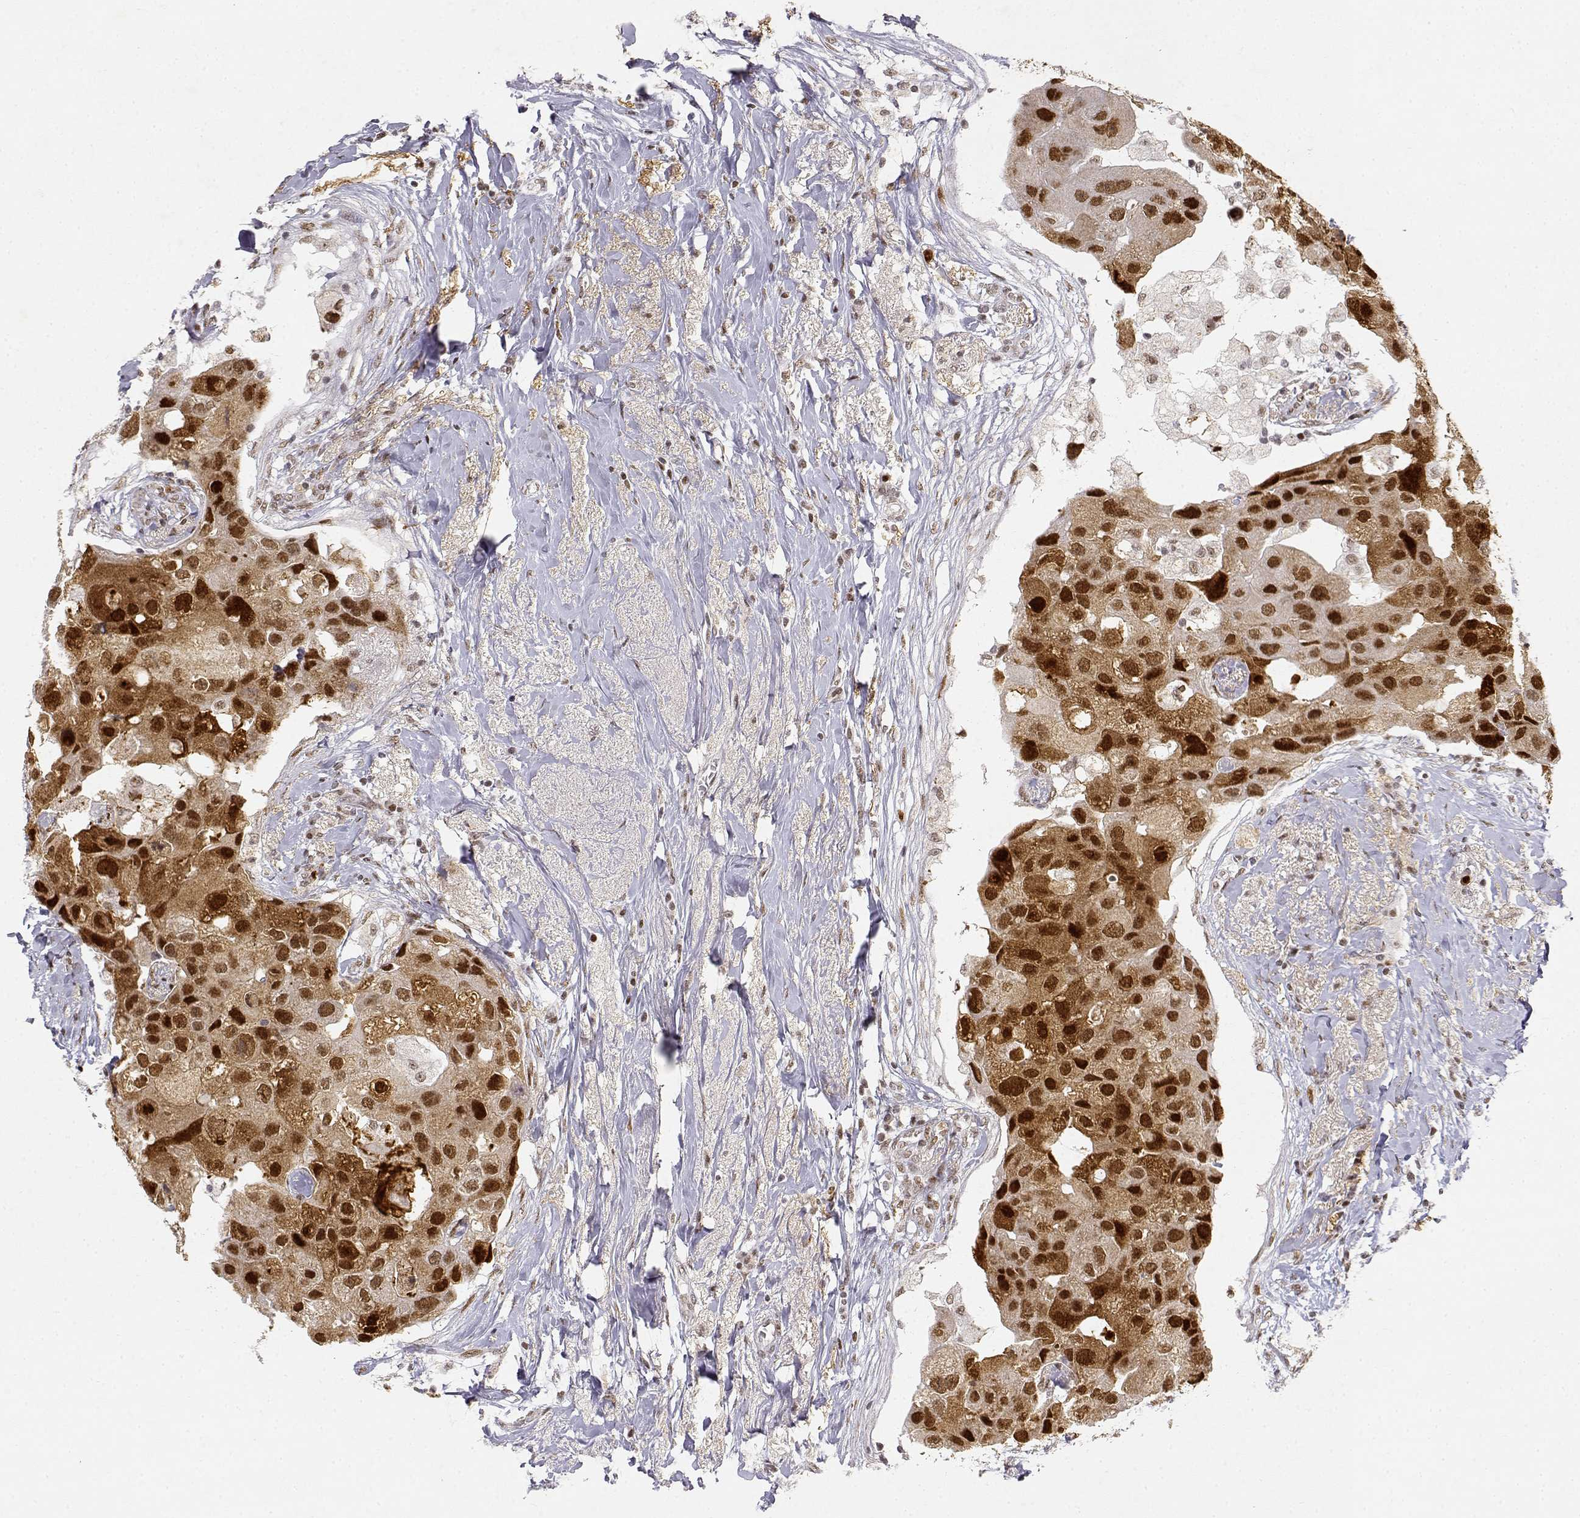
{"staining": {"intensity": "strong", "quantity": ">75%", "location": "nuclear"}, "tissue": "breast cancer", "cell_type": "Tumor cells", "image_type": "cancer", "snomed": [{"axis": "morphology", "description": "Duct carcinoma"}, {"axis": "topography", "description": "Breast"}], "caption": "Immunohistochemical staining of human breast cancer (invasive ductal carcinoma) shows high levels of strong nuclear positivity in approximately >75% of tumor cells.", "gene": "RSF1", "patient": {"sex": "female", "age": 43}}